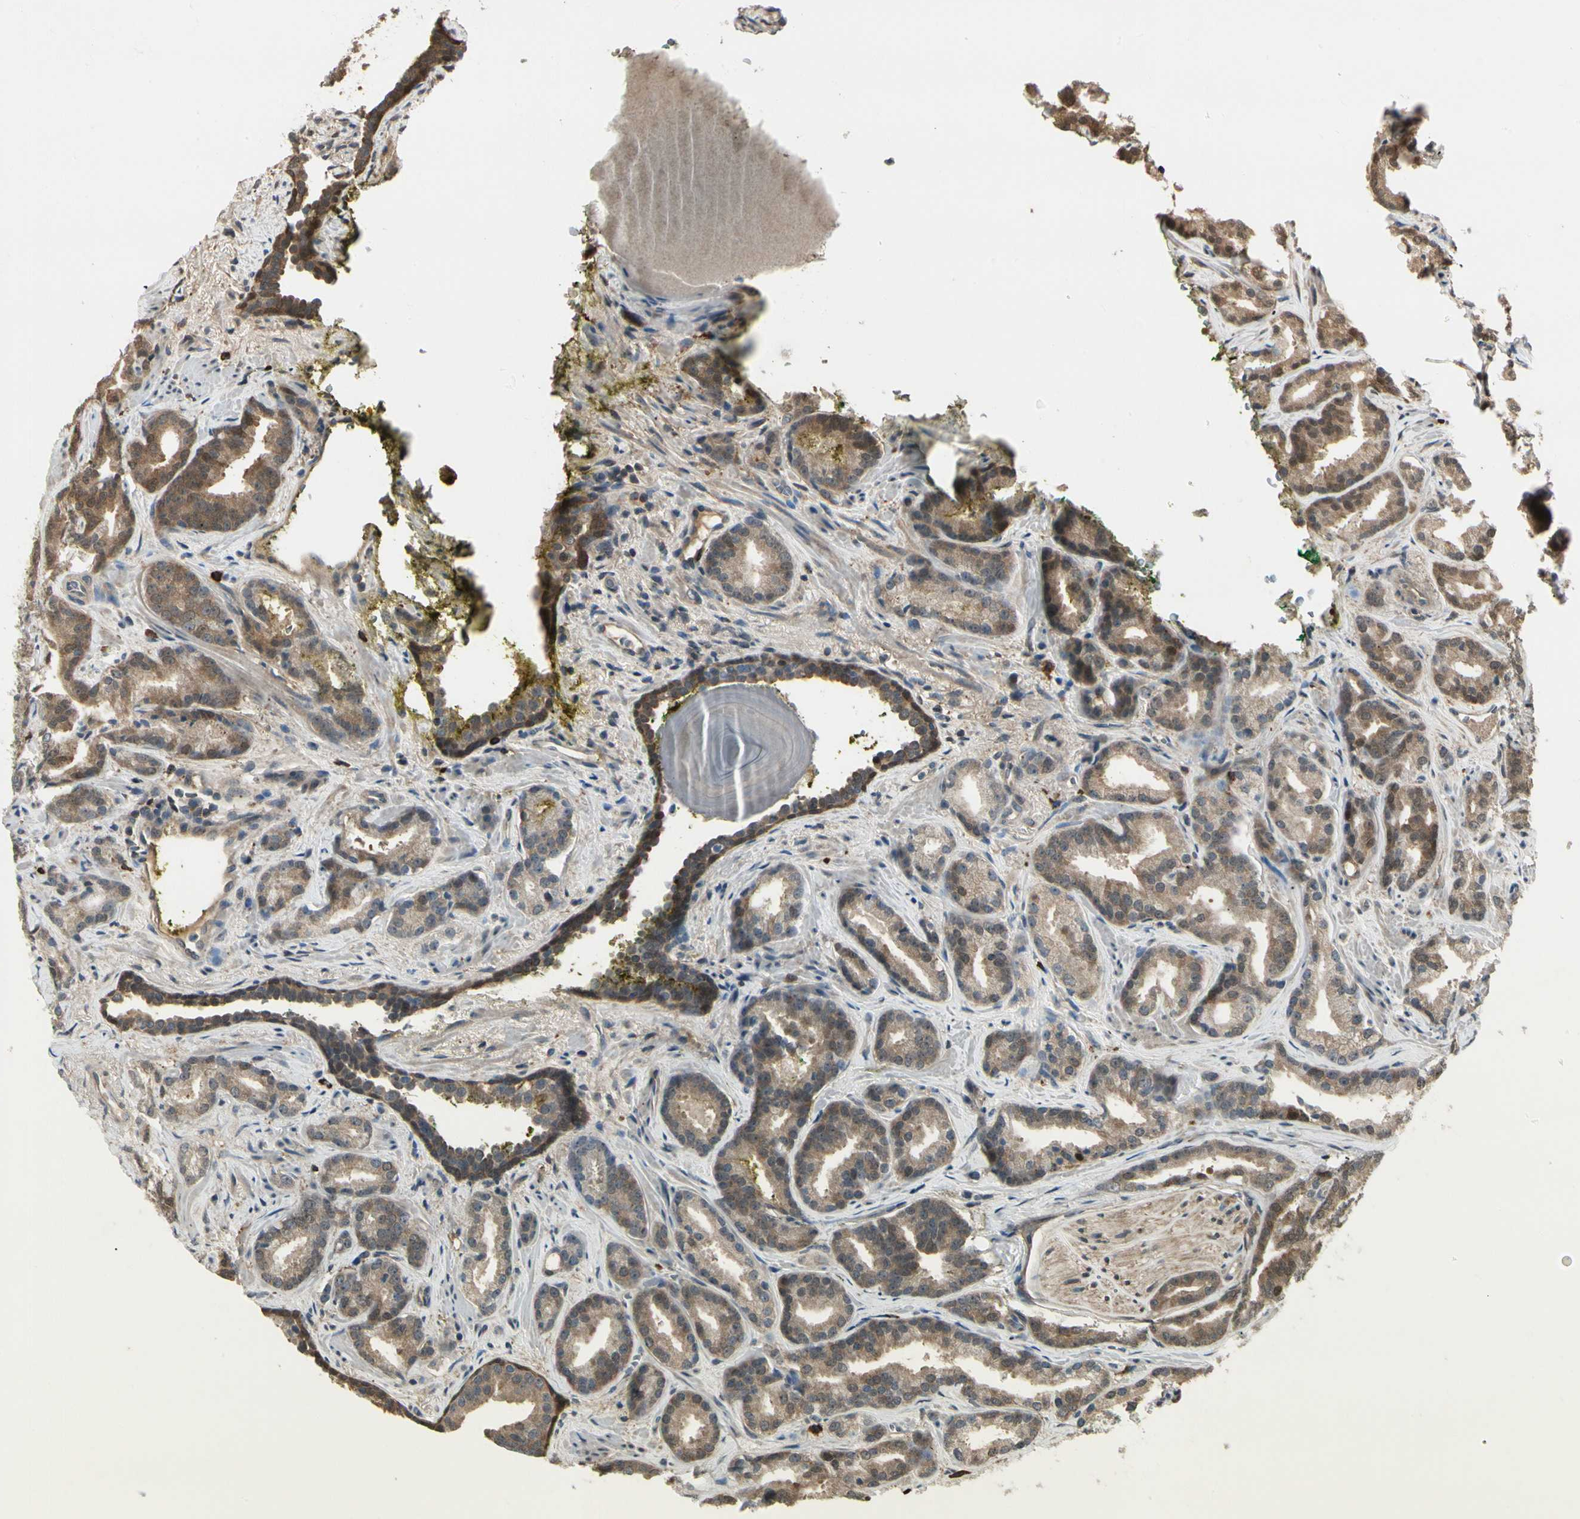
{"staining": {"intensity": "moderate", "quantity": ">75%", "location": "cytoplasmic/membranous"}, "tissue": "prostate cancer", "cell_type": "Tumor cells", "image_type": "cancer", "snomed": [{"axis": "morphology", "description": "Adenocarcinoma, Low grade"}, {"axis": "topography", "description": "Prostate"}], "caption": "This histopathology image demonstrates IHC staining of human prostate low-grade adenocarcinoma, with medium moderate cytoplasmic/membranous expression in approximately >75% of tumor cells.", "gene": "EVC", "patient": {"sex": "male", "age": 63}}